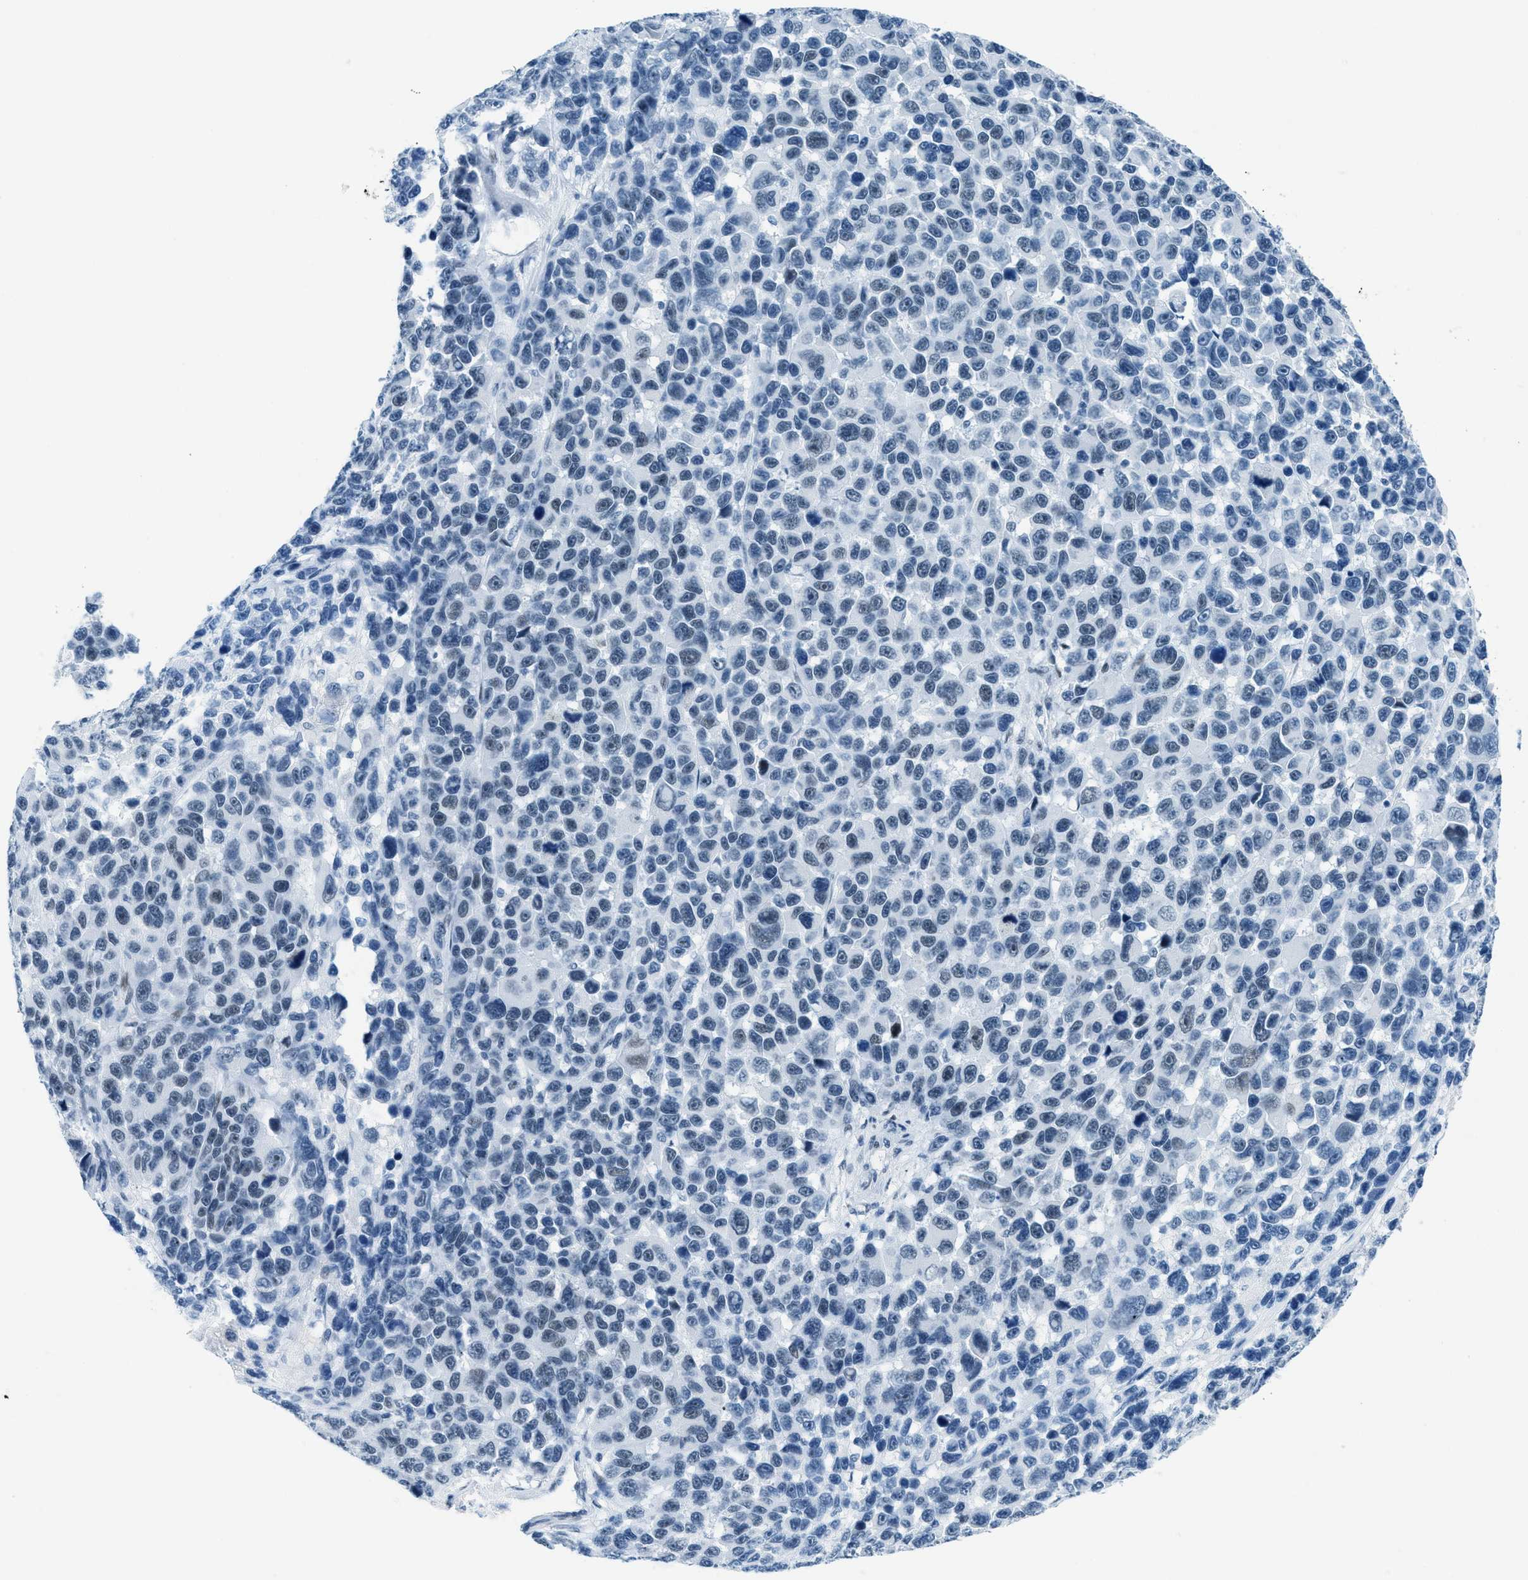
{"staining": {"intensity": "weak", "quantity": "<25%", "location": "nuclear"}, "tissue": "melanoma", "cell_type": "Tumor cells", "image_type": "cancer", "snomed": [{"axis": "morphology", "description": "Malignant melanoma, NOS"}, {"axis": "topography", "description": "Skin"}], "caption": "Malignant melanoma was stained to show a protein in brown. There is no significant positivity in tumor cells. (DAB (3,3'-diaminobenzidine) IHC, high magnification).", "gene": "PLA2G2A", "patient": {"sex": "male", "age": 53}}